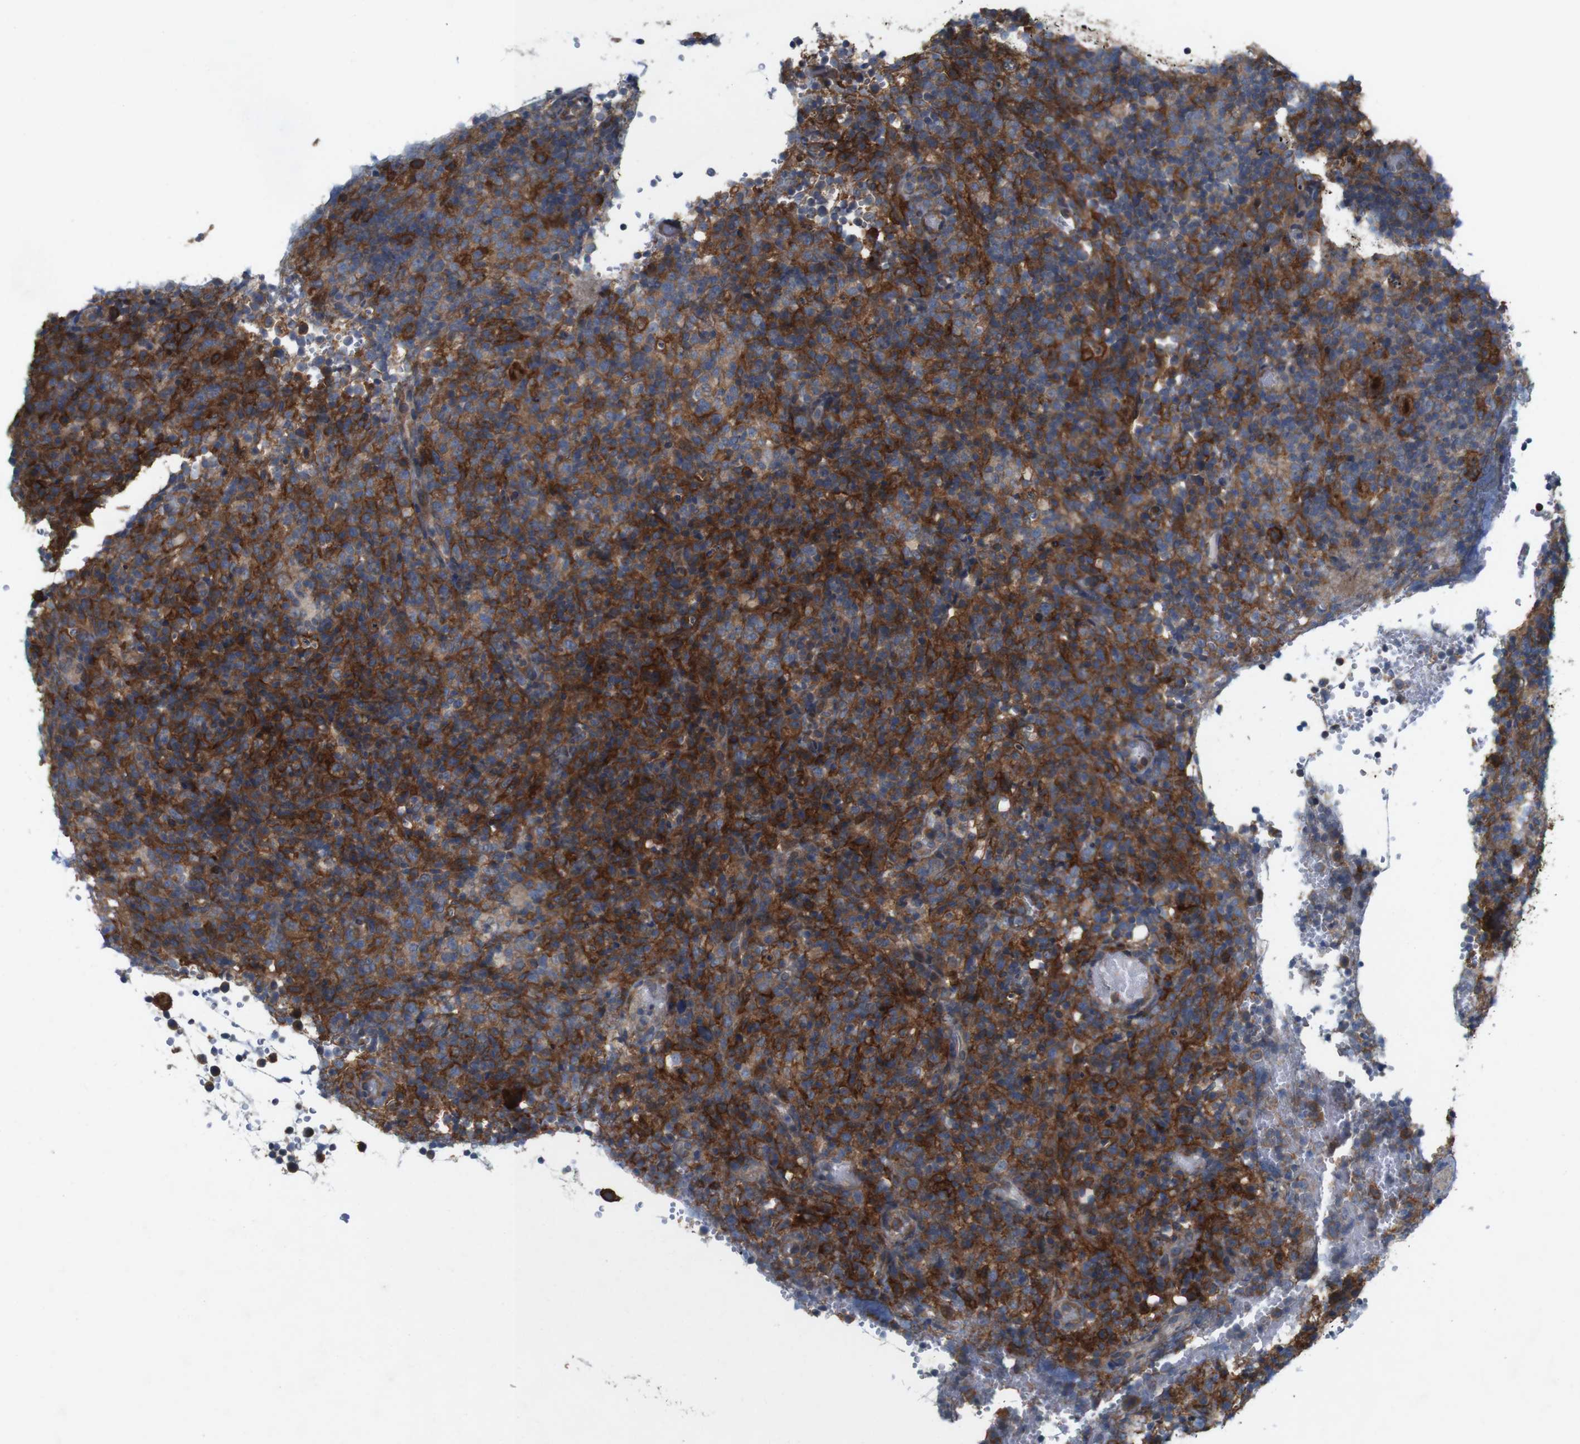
{"staining": {"intensity": "strong", "quantity": "25%-75%", "location": "cytoplasmic/membranous"}, "tissue": "lymphoma", "cell_type": "Tumor cells", "image_type": "cancer", "snomed": [{"axis": "morphology", "description": "Malignant lymphoma, non-Hodgkin's type, High grade"}, {"axis": "topography", "description": "Lymph node"}], "caption": "Lymphoma stained for a protein reveals strong cytoplasmic/membranous positivity in tumor cells.", "gene": "SIGLEC8", "patient": {"sex": "female", "age": 76}}